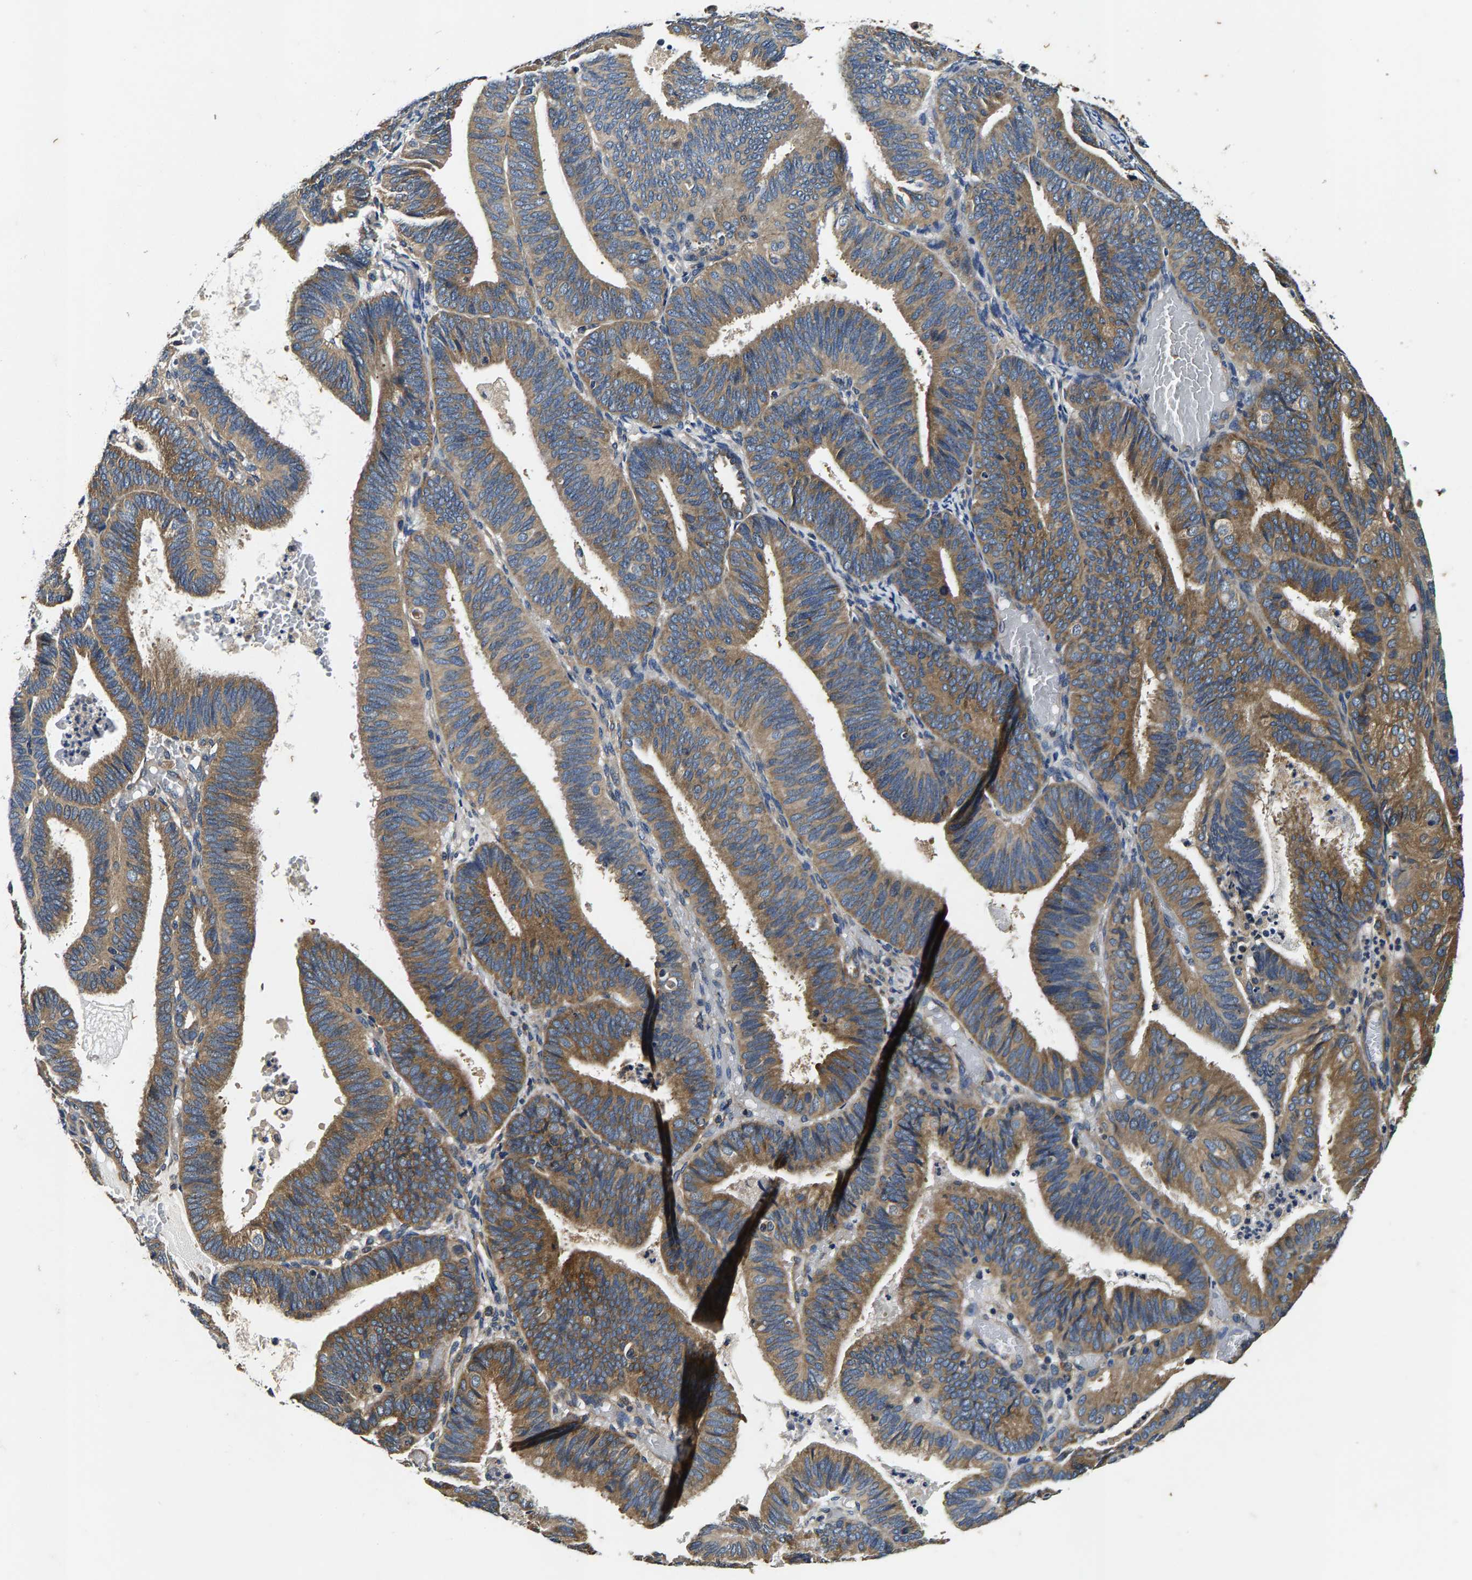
{"staining": {"intensity": "moderate", "quantity": ">75%", "location": "cytoplasmic/membranous"}, "tissue": "endometrial cancer", "cell_type": "Tumor cells", "image_type": "cancer", "snomed": [{"axis": "morphology", "description": "Adenocarcinoma, NOS"}, {"axis": "topography", "description": "Uterus"}], "caption": "DAB (3,3'-diaminobenzidine) immunohistochemical staining of human endometrial adenocarcinoma displays moderate cytoplasmic/membranous protein staining in approximately >75% of tumor cells.", "gene": "PI4KB", "patient": {"sex": "female", "age": 60}}